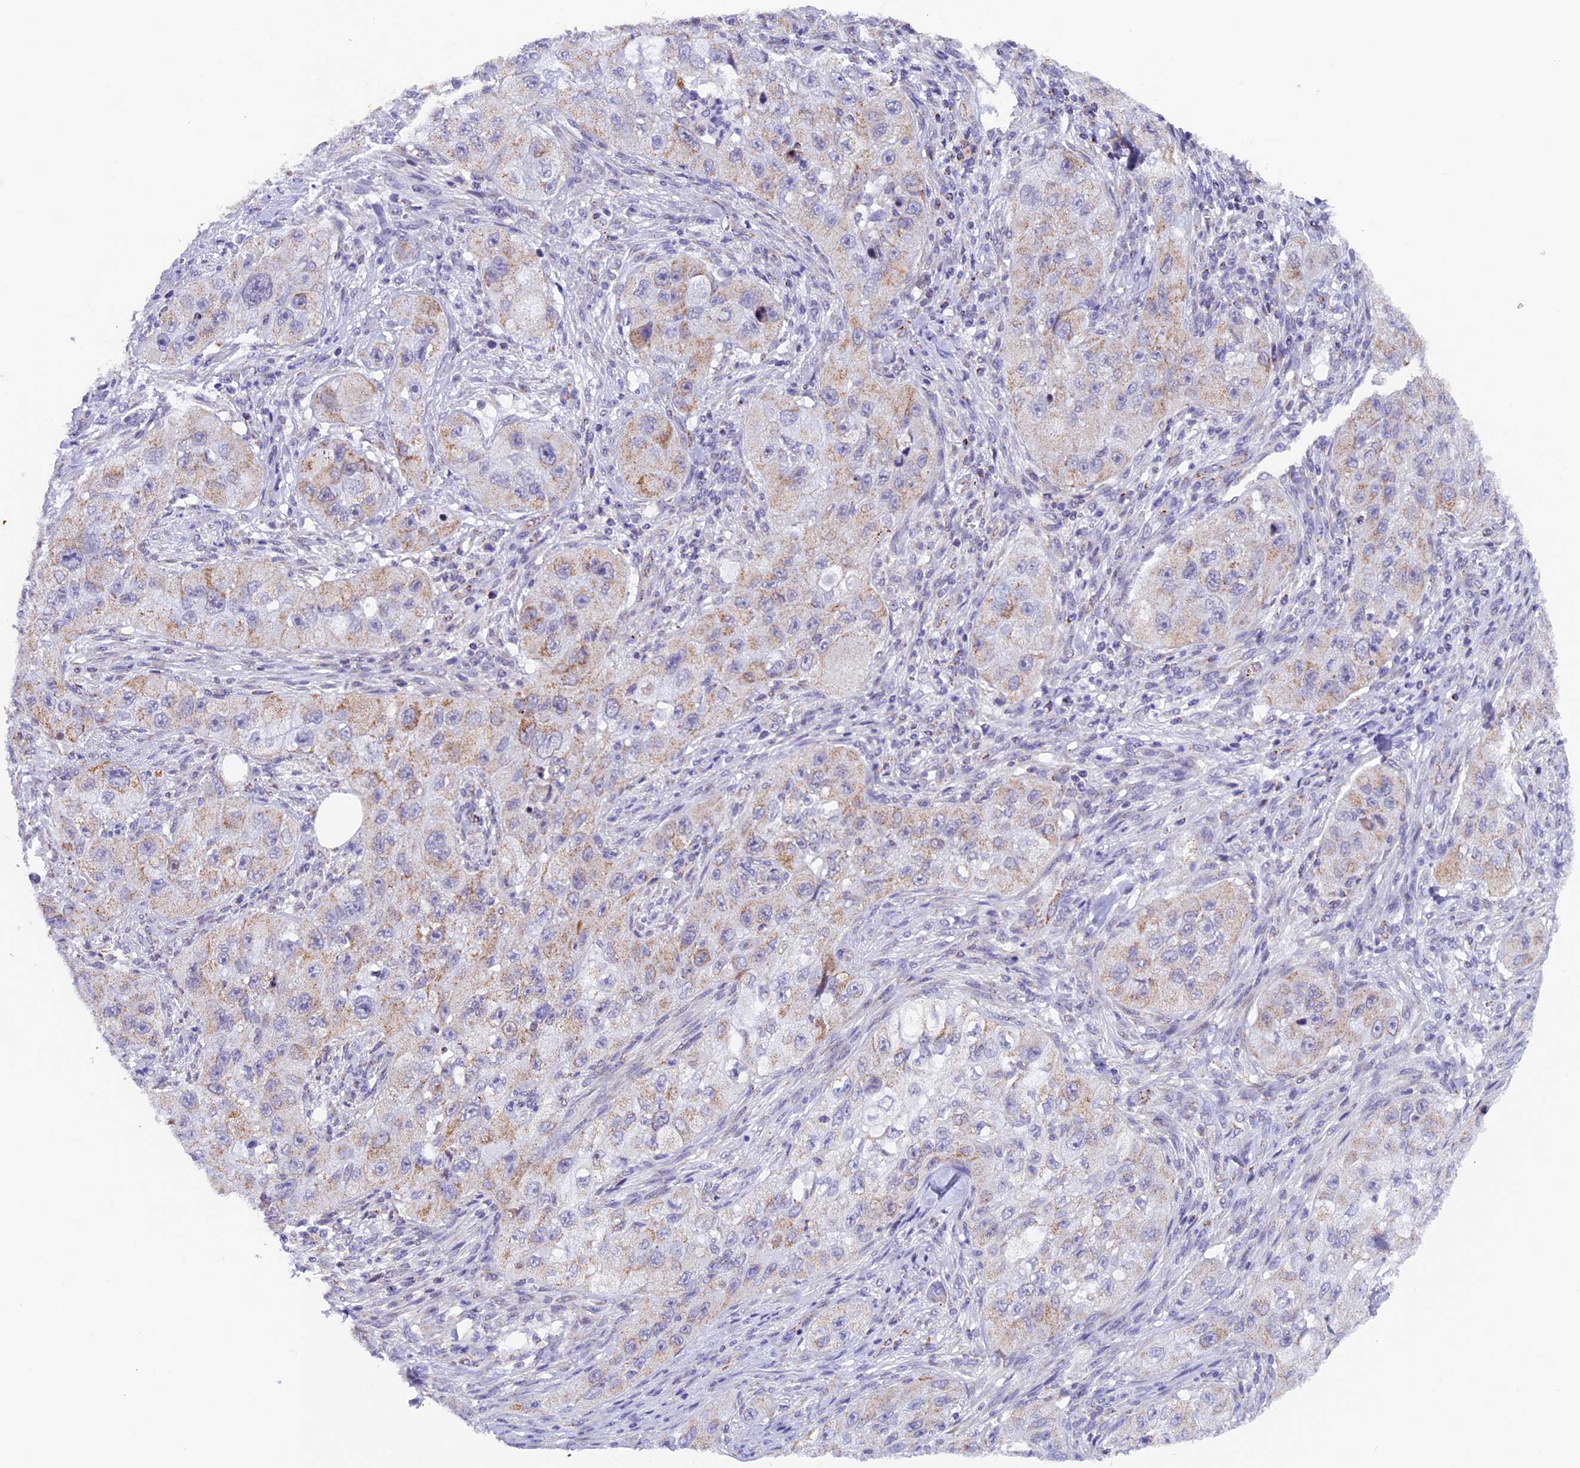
{"staining": {"intensity": "weak", "quantity": "25%-75%", "location": "cytoplasmic/membranous"}, "tissue": "skin cancer", "cell_type": "Tumor cells", "image_type": "cancer", "snomed": [{"axis": "morphology", "description": "Squamous cell carcinoma, NOS"}, {"axis": "topography", "description": "Skin"}, {"axis": "topography", "description": "Subcutis"}], "caption": "Protein staining reveals weak cytoplasmic/membranous expression in about 25%-75% of tumor cells in skin cancer (squamous cell carcinoma). The staining was performed using DAB (3,3'-diaminobenzidine) to visualize the protein expression in brown, while the nuclei were stained in blue with hematoxylin (Magnification: 20x).", "gene": "TFAM", "patient": {"sex": "male", "age": 73}}